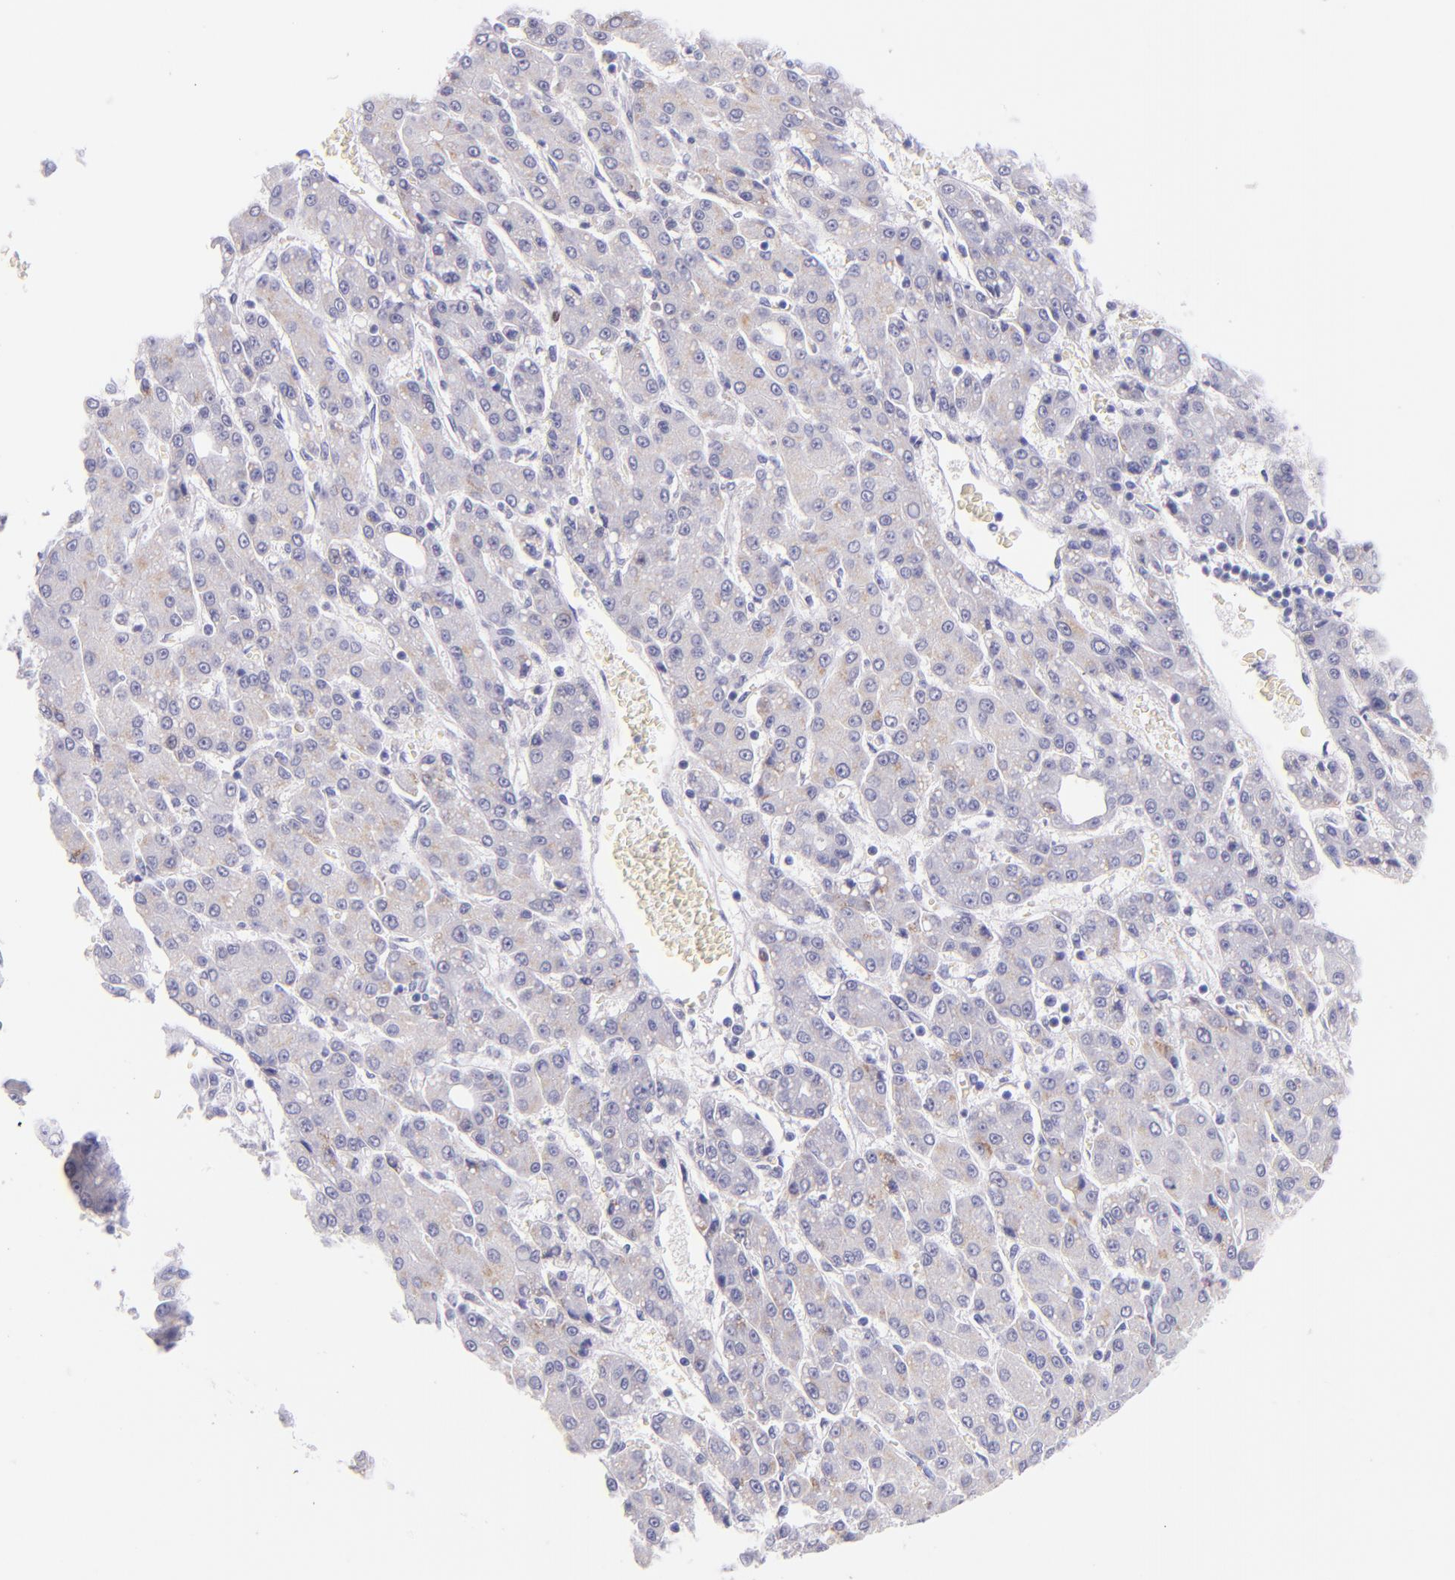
{"staining": {"intensity": "weak", "quantity": "<25%", "location": "cytoplasmic/membranous"}, "tissue": "liver cancer", "cell_type": "Tumor cells", "image_type": "cancer", "snomed": [{"axis": "morphology", "description": "Carcinoma, Hepatocellular, NOS"}, {"axis": "topography", "description": "Liver"}], "caption": "This image is of liver cancer stained with immunohistochemistry to label a protein in brown with the nuclei are counter-stained blue. There is no staining in tumor cells. (DAB IHC with hematoxylin counter stain).", "gene": "IRF4", "patient": {"sex": "male", "age": 69}}